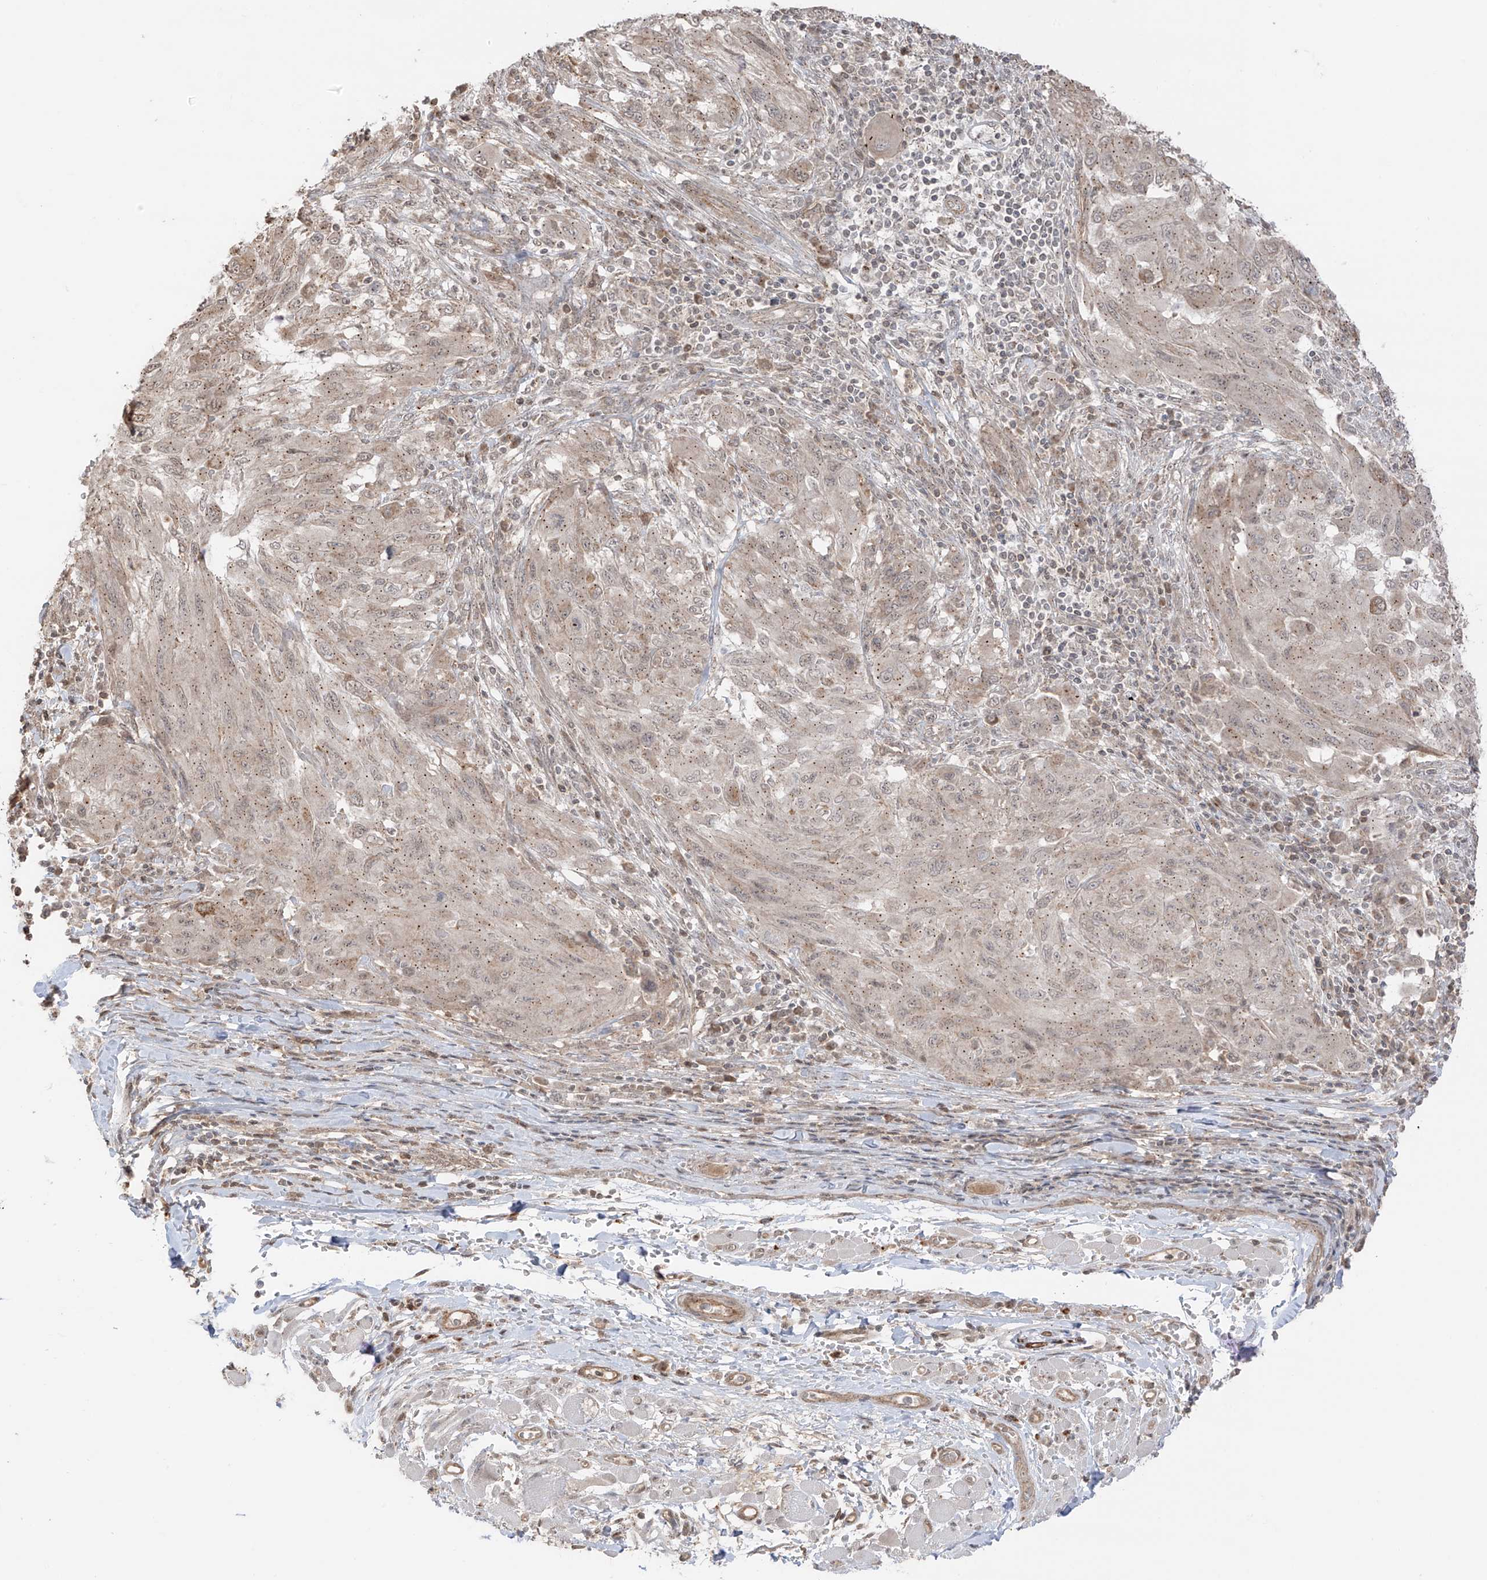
{"staining": {"intensity": "moderate", "quantity": ">75%", "location": "cytoplasmic/membranous"}, "tissue": "melanoma", "cell_type": "Tumor cells", "image_type": "cancer", "snomed": [{"axis": "morphology", "description": "Malignant melanoma, NOS"}, {"axis": "topography", "description": "Skin"}], "caption": "IHC of malignant melanoma reveals medium levels of moderate cytoplasmic/membranous positivity in approximately >75% of tumor cells. (Stains: DAB (3,3'-diaminobenzidine) in brown, nuclei in blue, Microscopy: brightfield microscopy at high magnification).", "gene": "N4BP3", "patient": {"sex": "female", "age": 91}}